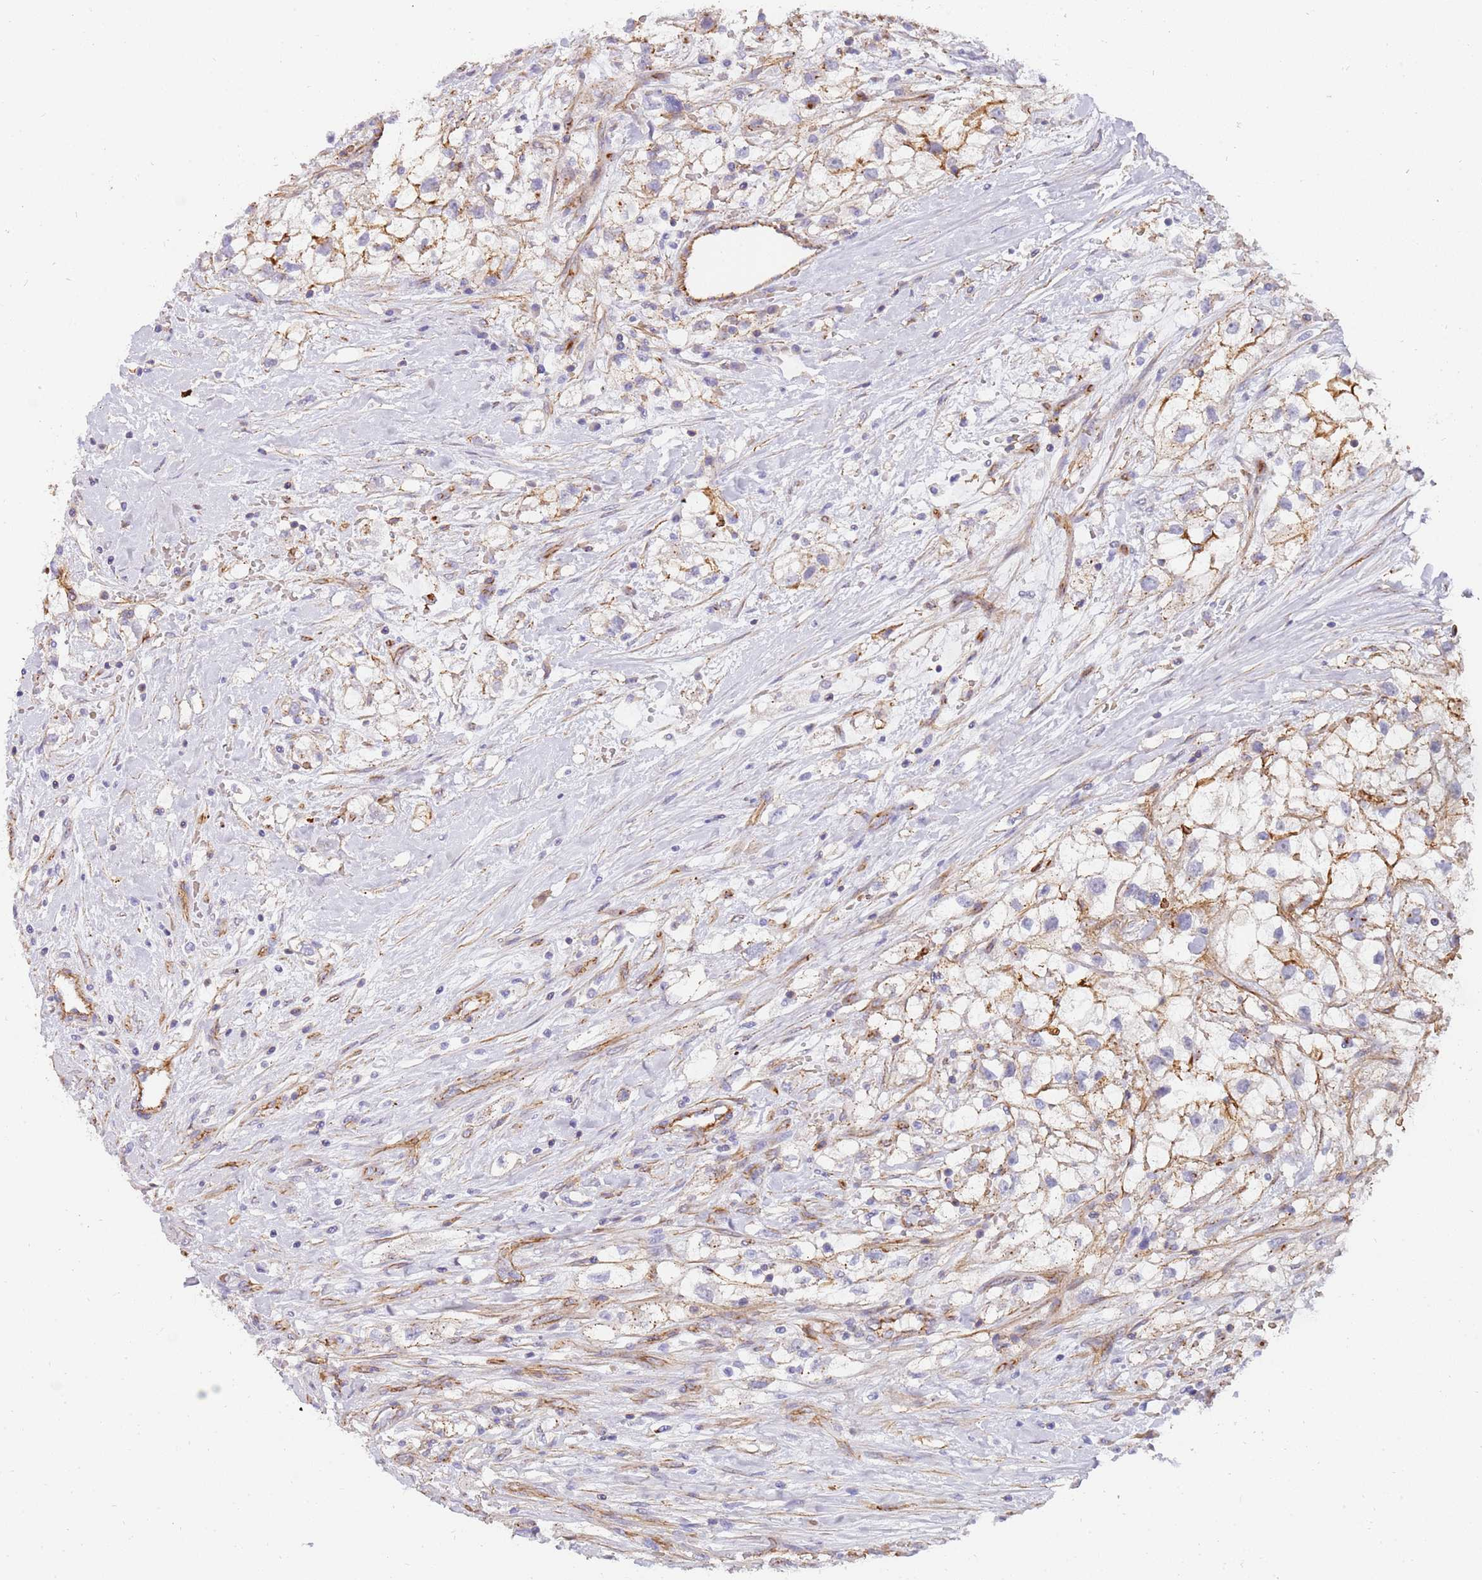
{"staining": {"intensity": "moderate", "quantity": "25%-75%", "location": "cytoplasmic/membranous"}, "tissue": "renal cancer", "cell_type": "Tumor cells", "image_type": "cancer", "snomed": [{"axis": "morphology", "description": "Adenocarcinoma, NOS"}, {"axis": "topography", "description": "Kidney"}], "caption": "Human renal cancer (adenocarcinoma) stained for a protein (brown) exhibits moderate cytoplasmic/membranous positive staining in about 25%-75% of tumor cells.", "gene": "GFRAL", "patient": {"sex": "male", "age": 59}}